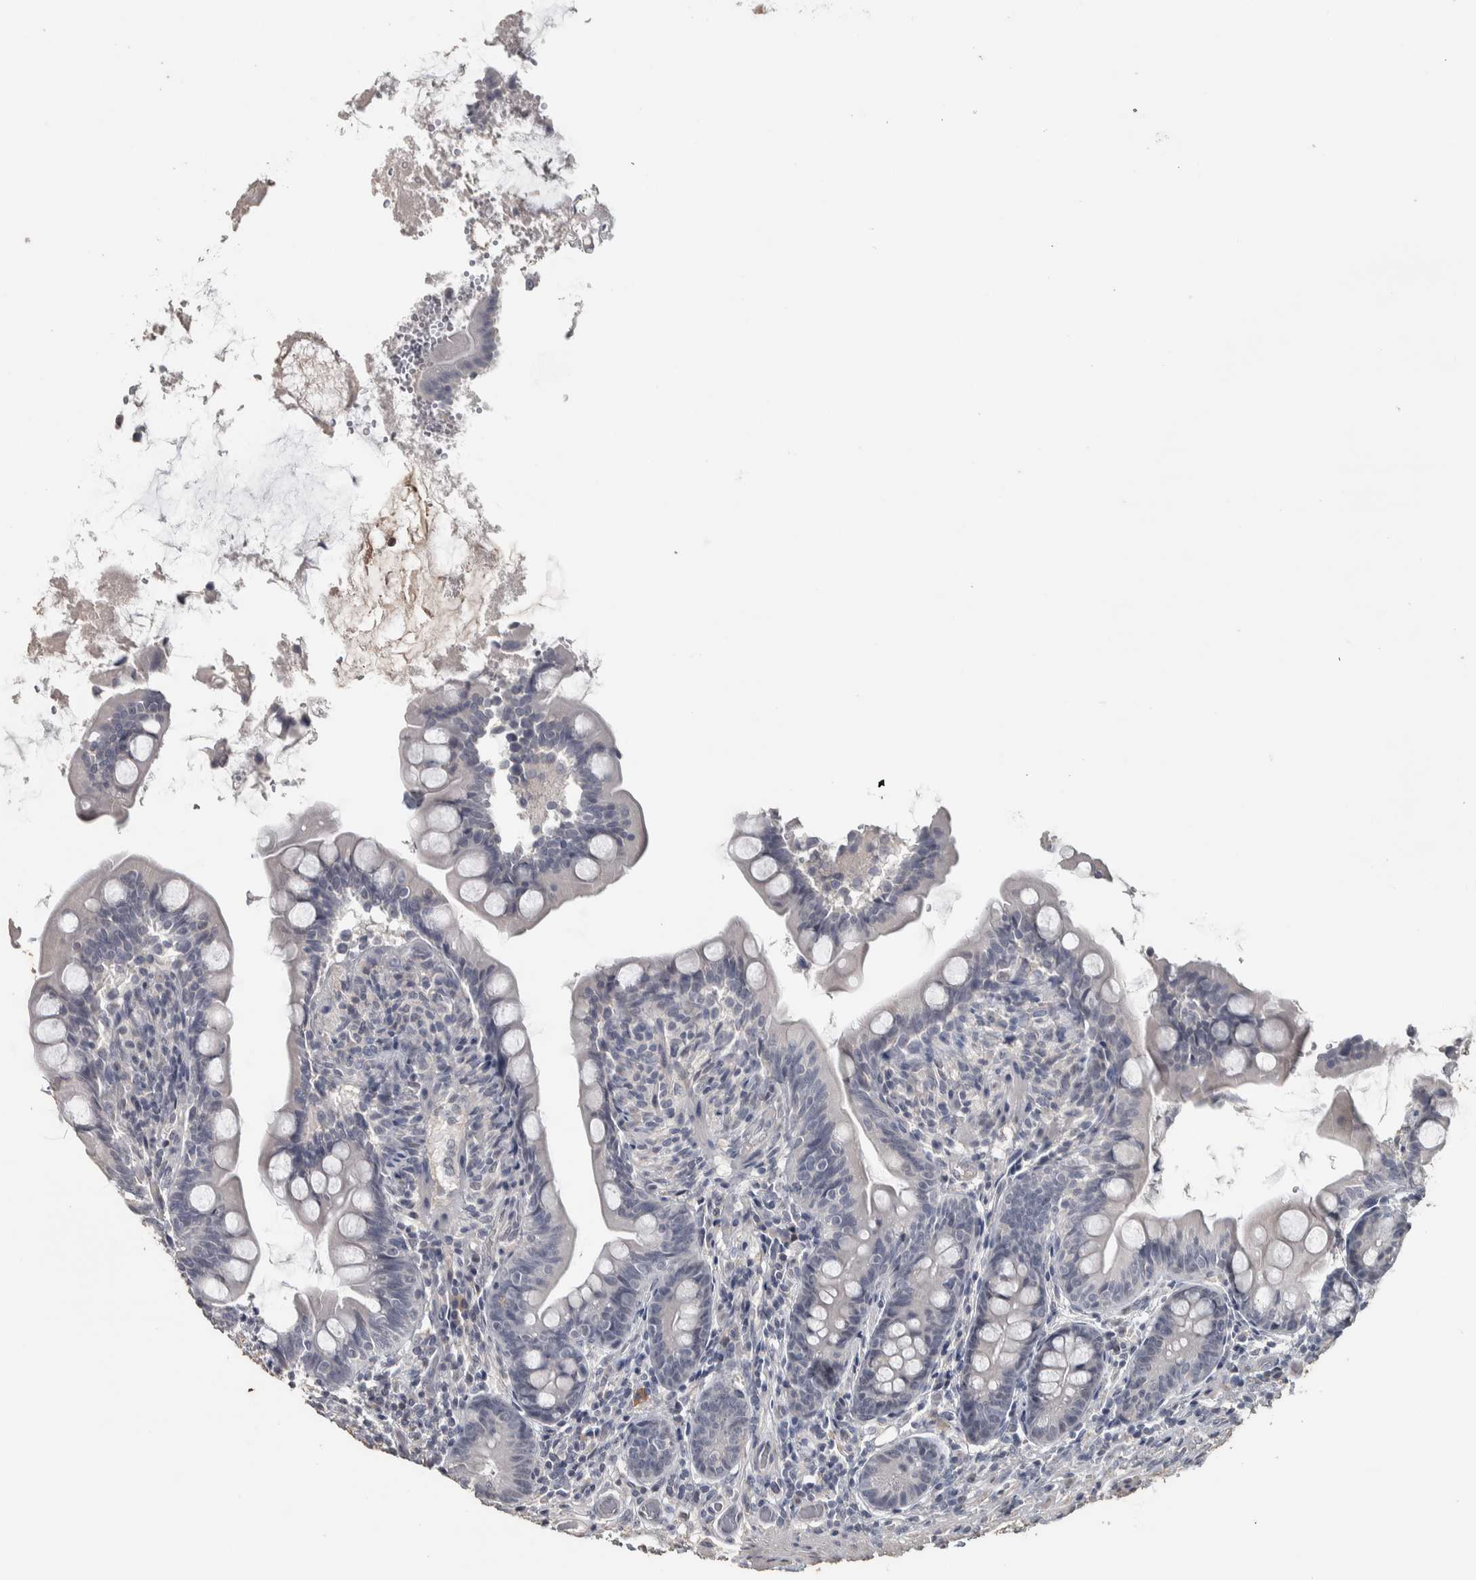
{"staining": {"intensity": "negative", "quantity": "none", "location": "none"}, "tissue": "small intestine", "cell_type": "Glandular cells", "image_type": "normal", "snomed": [{"axis": "morphology", "description": "Normal tissue, NOS"}, {"axis": "topography", "description": "Small intestine"}], "caption": "IHC of normal human small intestine demonstrates no expression in glandular cells. (Brightfield microscopy of DAB (3,3'-diaminobenzidine) IHC at high magnification).", "gene": "NECAB1", "patient": {"sex": "female", "age": 56}}